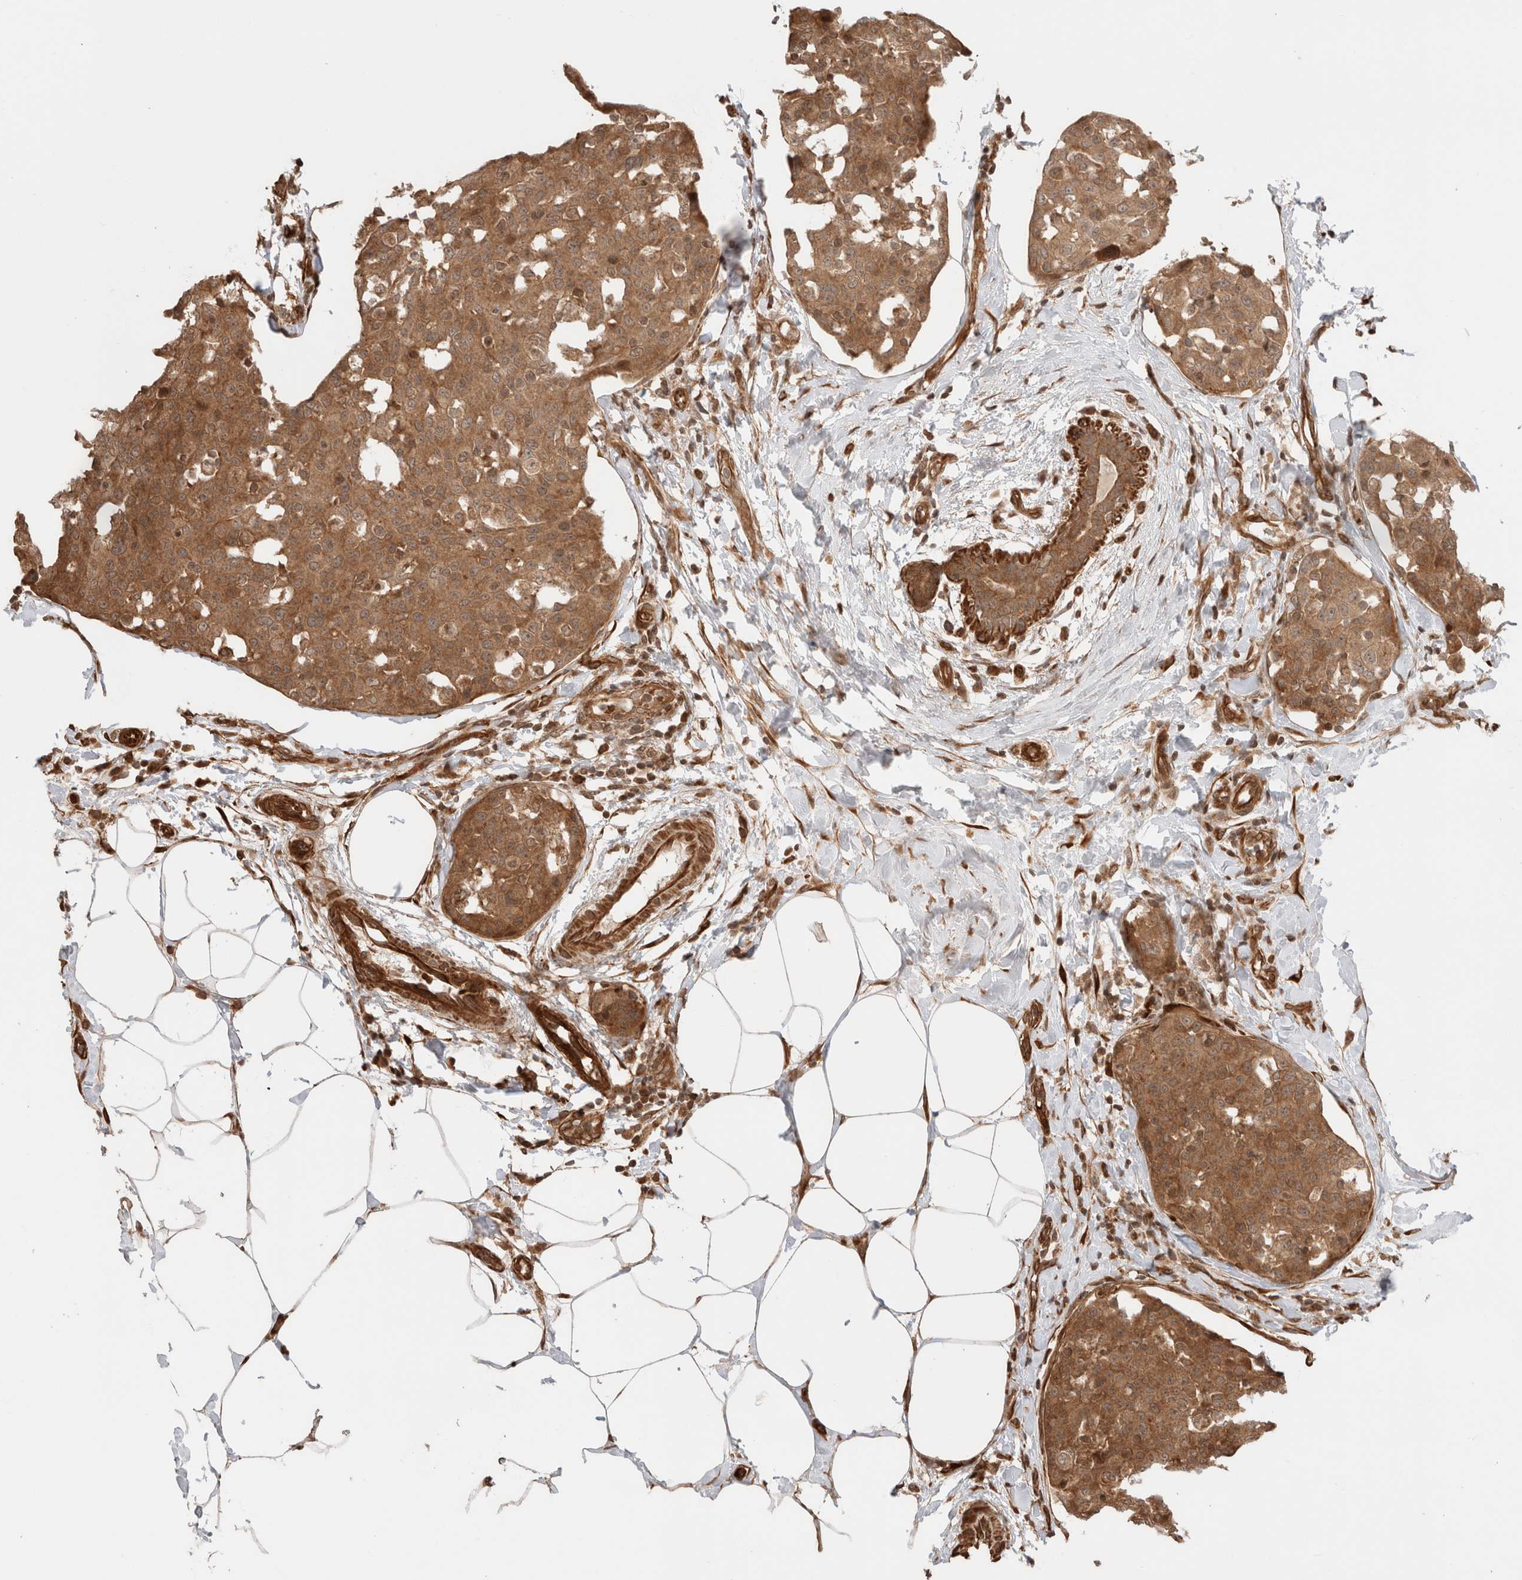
{"staining": {"intensity": "moderate", "quantity": ">75%", "location": "cytoplasmic/membranous"}, "tissue": "breast cancer", "cell_type": "Tumor cells", "image_type": "cancer", "snomed": [{"axis": "morphology", "description": "Normal tissue, NOS"}, {"axis": "morphology", "description": "Duct carcinoma"}, {"axis": "topography", "description": "Breast"}], "caption": "Tumor cells reveal medium levels of moderate cytoplasmic/membranous staining in about >75% of cells in breast invasive ductal carcinoma. (Brightfield microscopy of DAB IHC at high magnification).", "gene": "ZNF649", "patient": {"sex": "female", "age": 37}}